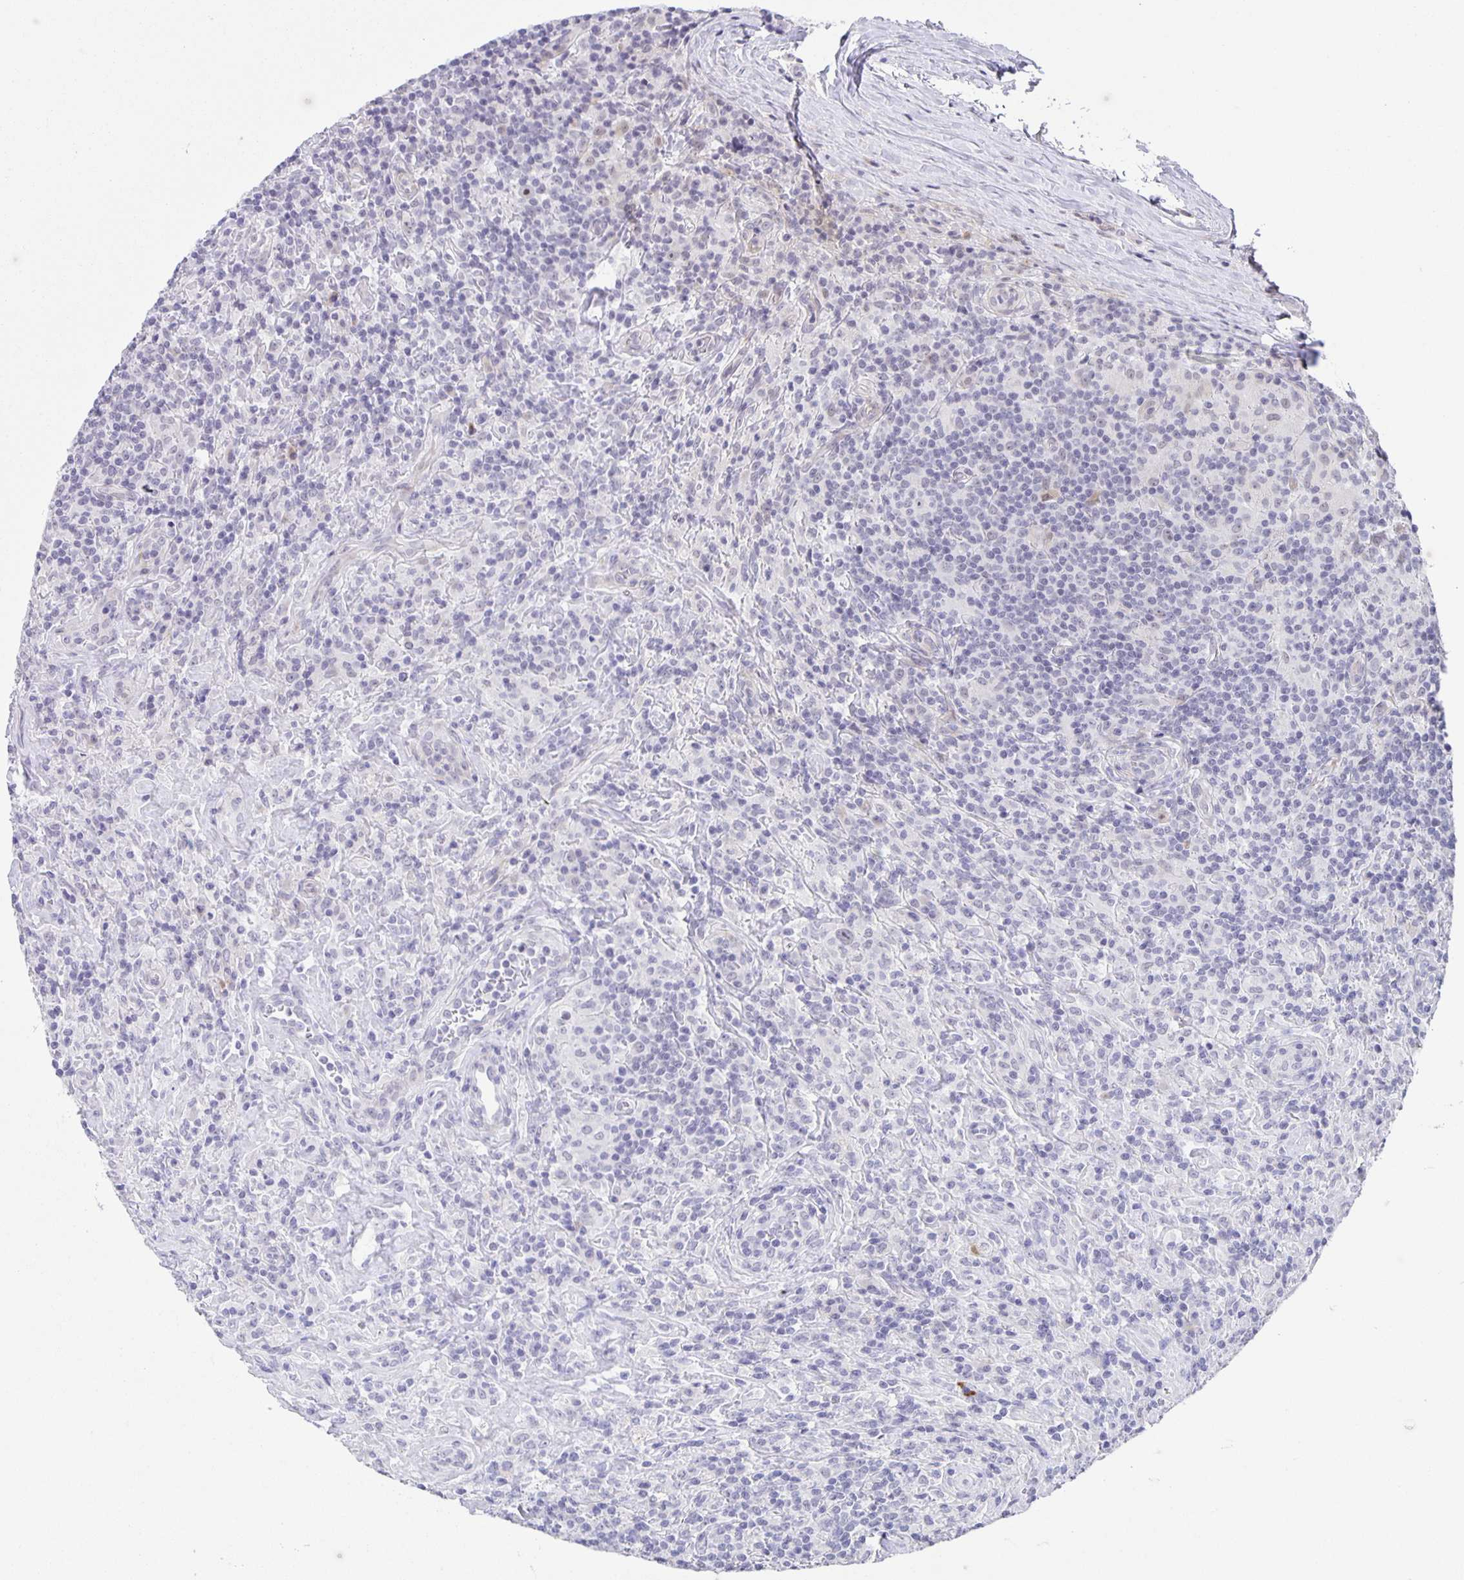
{"staining": {"intensity": "negative", "quantity": "none", "location": "none"}, "tissue": "lymphoma", "cell_type": "Tumor cells", "image_type": "cancer", "snomed": [{"axis": "morphology", "description": "Hodgkin's disease, NOS"}, {"axis": "morphology", "description": "Hodgkin's lymphoma, nodular sclerosis"}, {"axis": "topography", "description": "Lymph node"}], "caption": "Human Hodgkin's disease stained for a protein using IHC exhibits no positivity in tumor cells.", "gene": "PHRF1", "patient": {"sex": "female", "age": 10}}